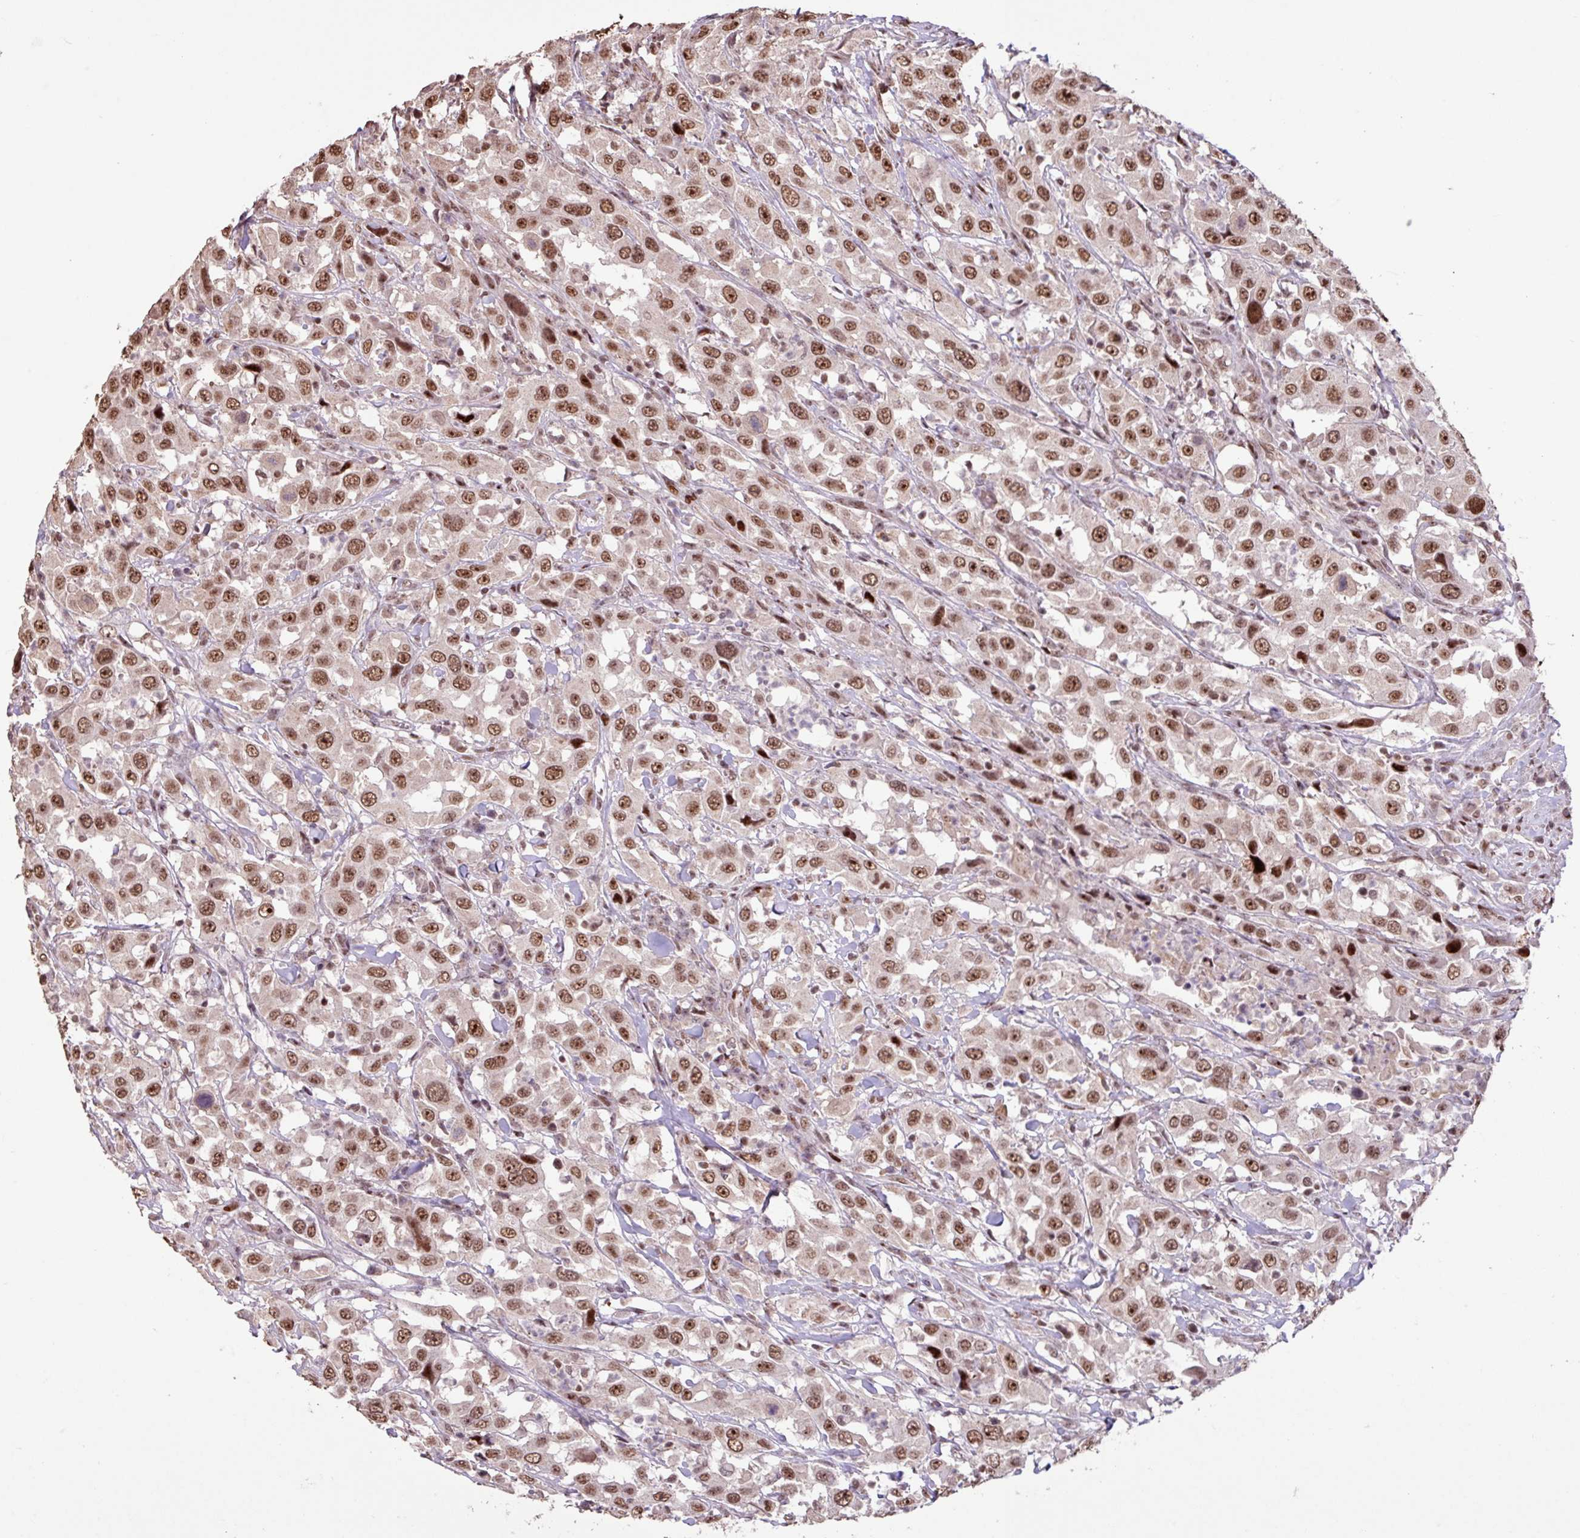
{"staining": {"intensity": "moderate", "quantity": ">75%", "location": "nuclear"}, "tissue": "urothelial cancer", "cell_type": "Tumor cells", "image_type": "cancer", "snomed": [{"axis": "morphology", "description": "Urothelial carcinoma, High grade"}, {"axis": "topography", "description": "Urinary bladder"}], "caption": "Urothelial cancer stained for a protein exhibits moderate nuclear positivity in tumor cells.", "gene": "ZNF709", "patient": {"sex": "male", "age": 61}}